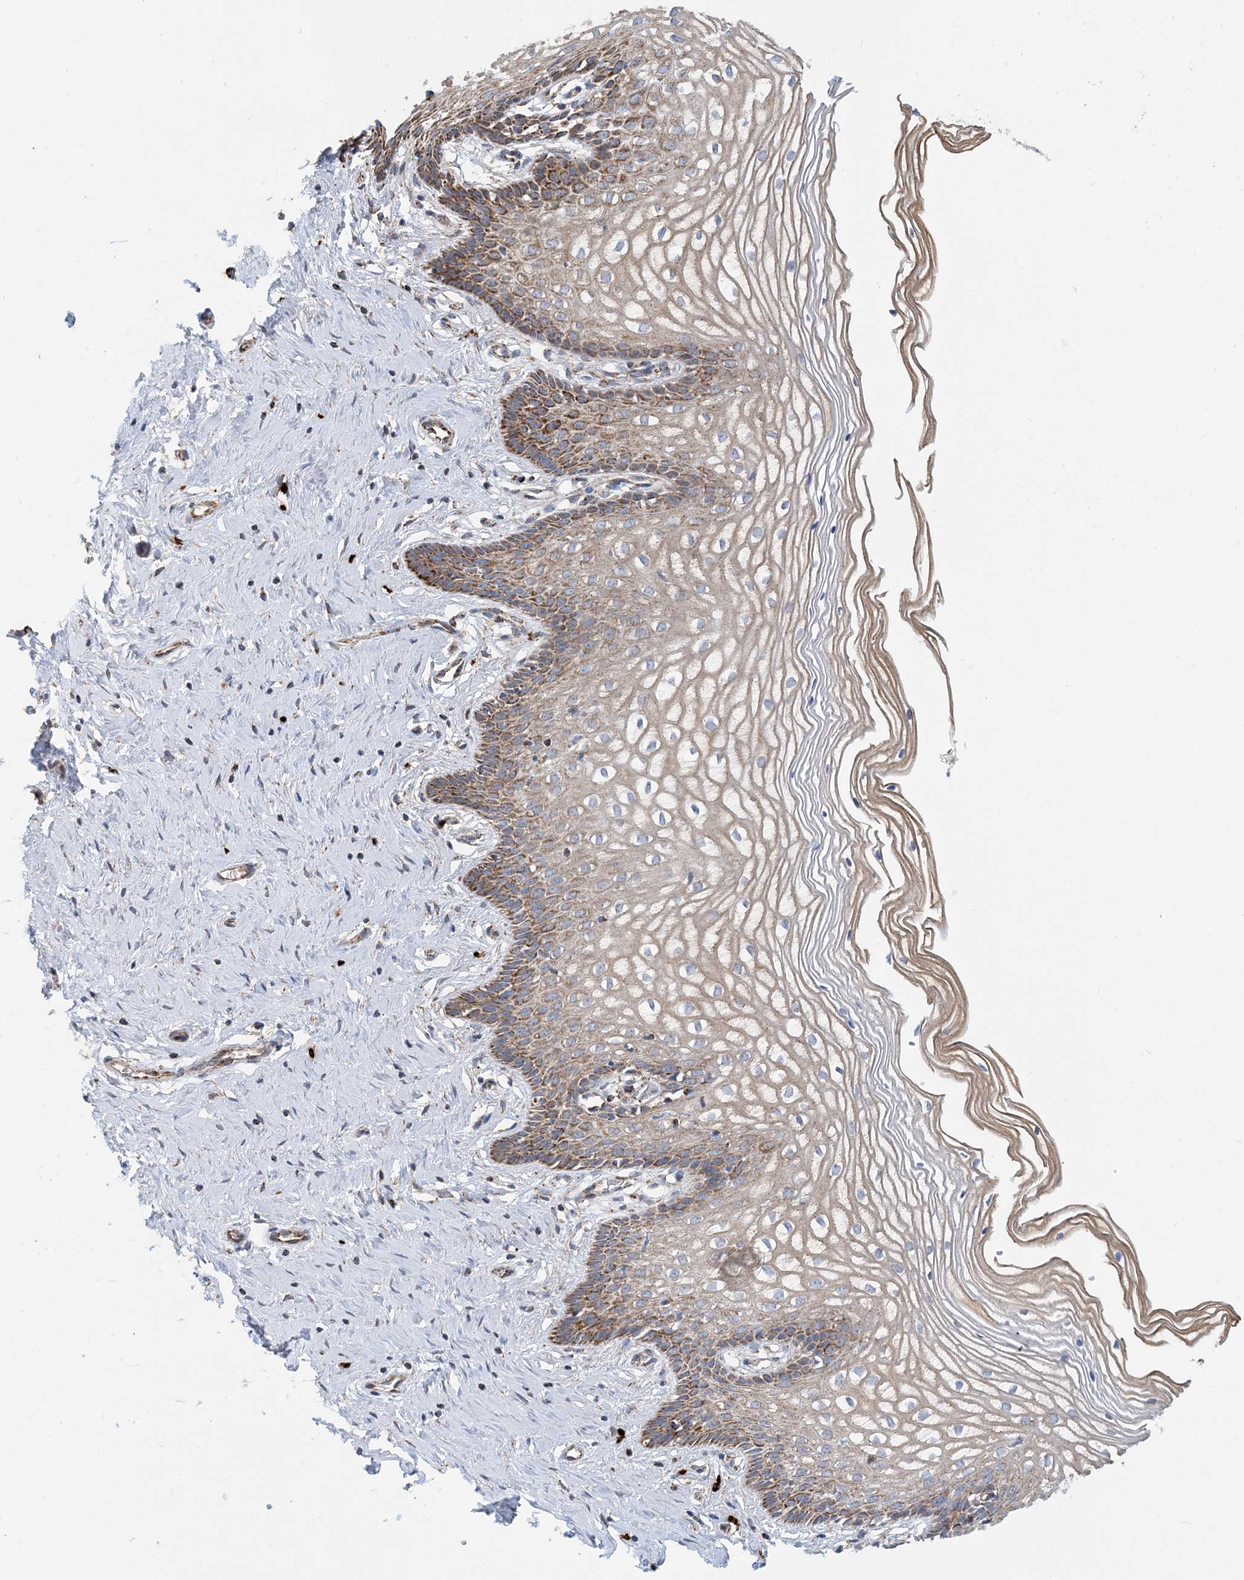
{"staining": {"intensity": "moderate", "quantity": ">75%", "location": "cytoplasmic/membranous"}, "tissue": "cervix", "cell_type": "Glandular cells", "image_type": "normal", "snomed": [{"axis": "morphology", "description": "Normal tissue, NOS"}, {"axis": "topography", "description": "Cervix"}], "caption": "High-power microscopy captured an immunohistochemistry (IHC) photomicrograph of unremarkable cervix, revealing moderate cytoplasmic/membranous staining in about >75% of glandular cells. (Stains: DAB (3,3'-diaminobenzidine) in brown, nuclei in blue, Microscopy: brightfield microscopy at high magnification).", "gene": "PCDHGA1", "patient": {"sex": "female", "age": 33}}